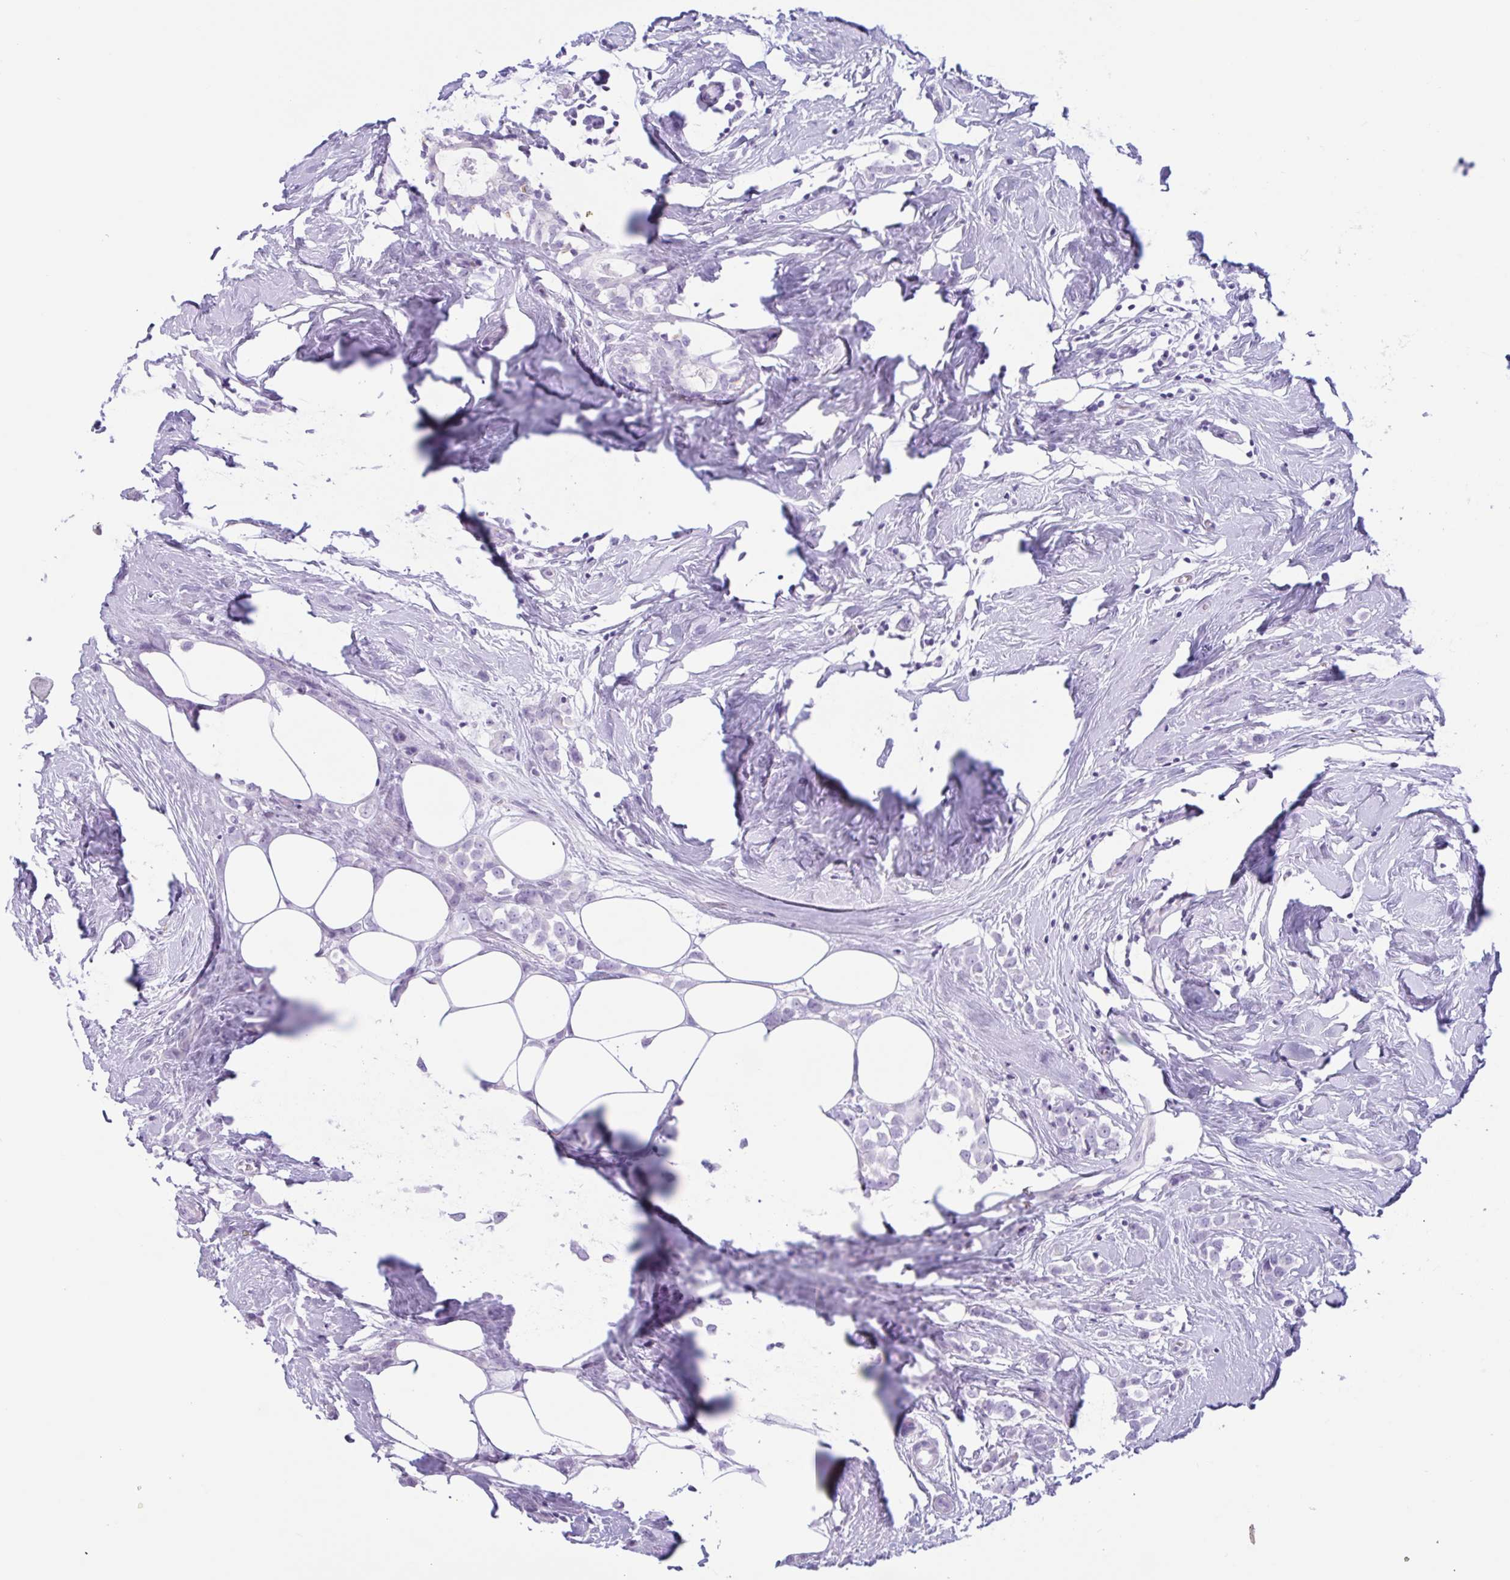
{"staining": {"intensity": "negative", "quantity": "none", "location": "none"}, "tissue": "breast cancer", "cell_type": "Tumor cells", "image_type": "cancer", "snomed": [{"axis": "morphology", "description": "Duct carcinoma"}, {"axis": "topography", "description": "Breast"}], "caption": "Immunohistochemical staining of invasive ductal carcinoma (breast) demonstrates no significant positivity in tumor cells. (IHC, brightfield microscopy, high magnification).", "gene": "CTSE", "patient": {"sex": "female", "age": 80}}